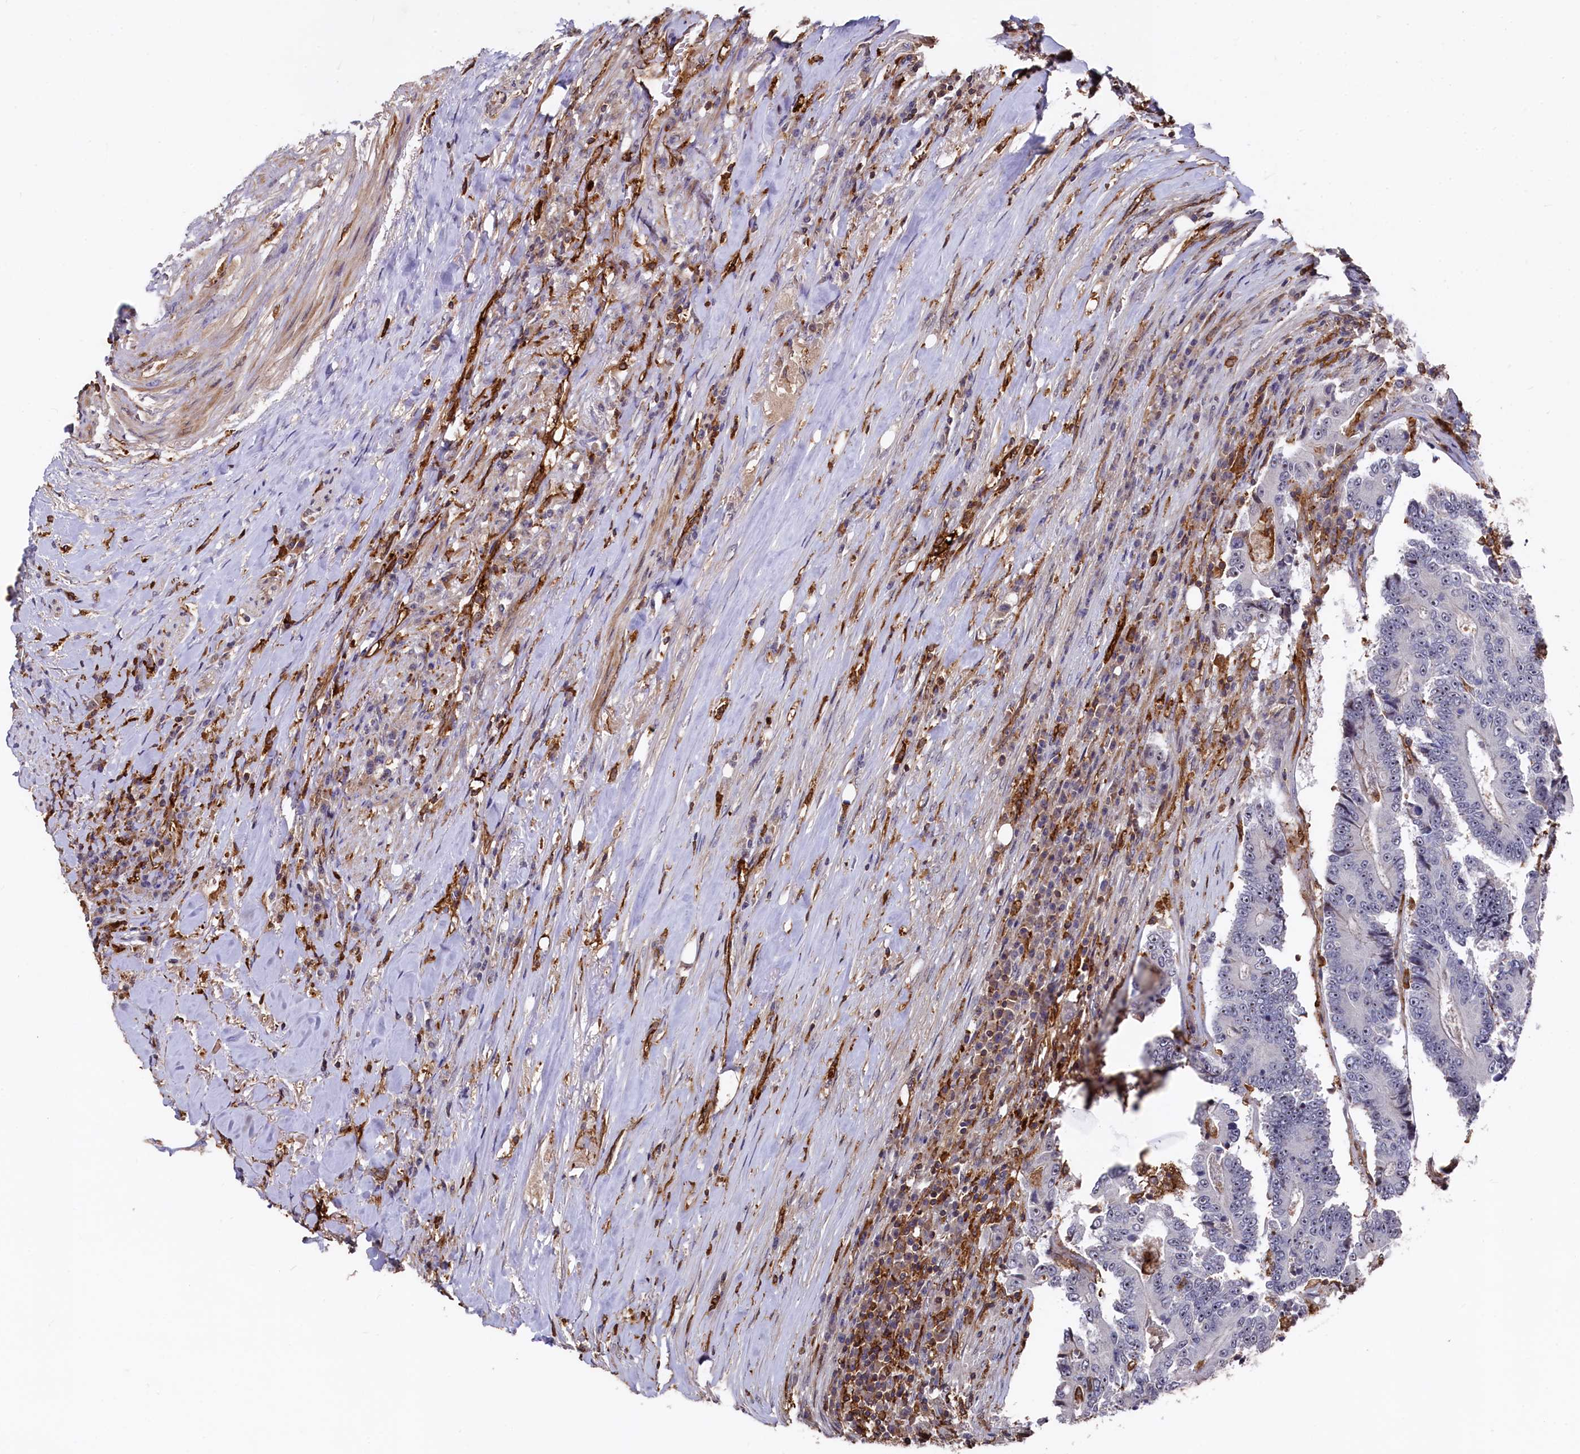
{"staining": {"intensity": "negative", "quantity": "none", "location": "none"}, "tissue": "colorectal cancer", "cell_type": "Tumor cells", "image_type": "cancer", "snomed": [{"axis": "morphology", "description": "Adenocarcinoma, NOS"}, {"axis": "topography", "description": "Colon"}], "caption": "DAB (3,3'-diaminobenzidine) immunohistochemical staining of colorectal cancer (adenocarcinoma) demonstrates no significant expression in tumor cells. (Immunohistochemistry, brightfield microscopy, high magnification).", "gene": "PLEKHO2", "patient": {"sex": "male", "age": 83}}